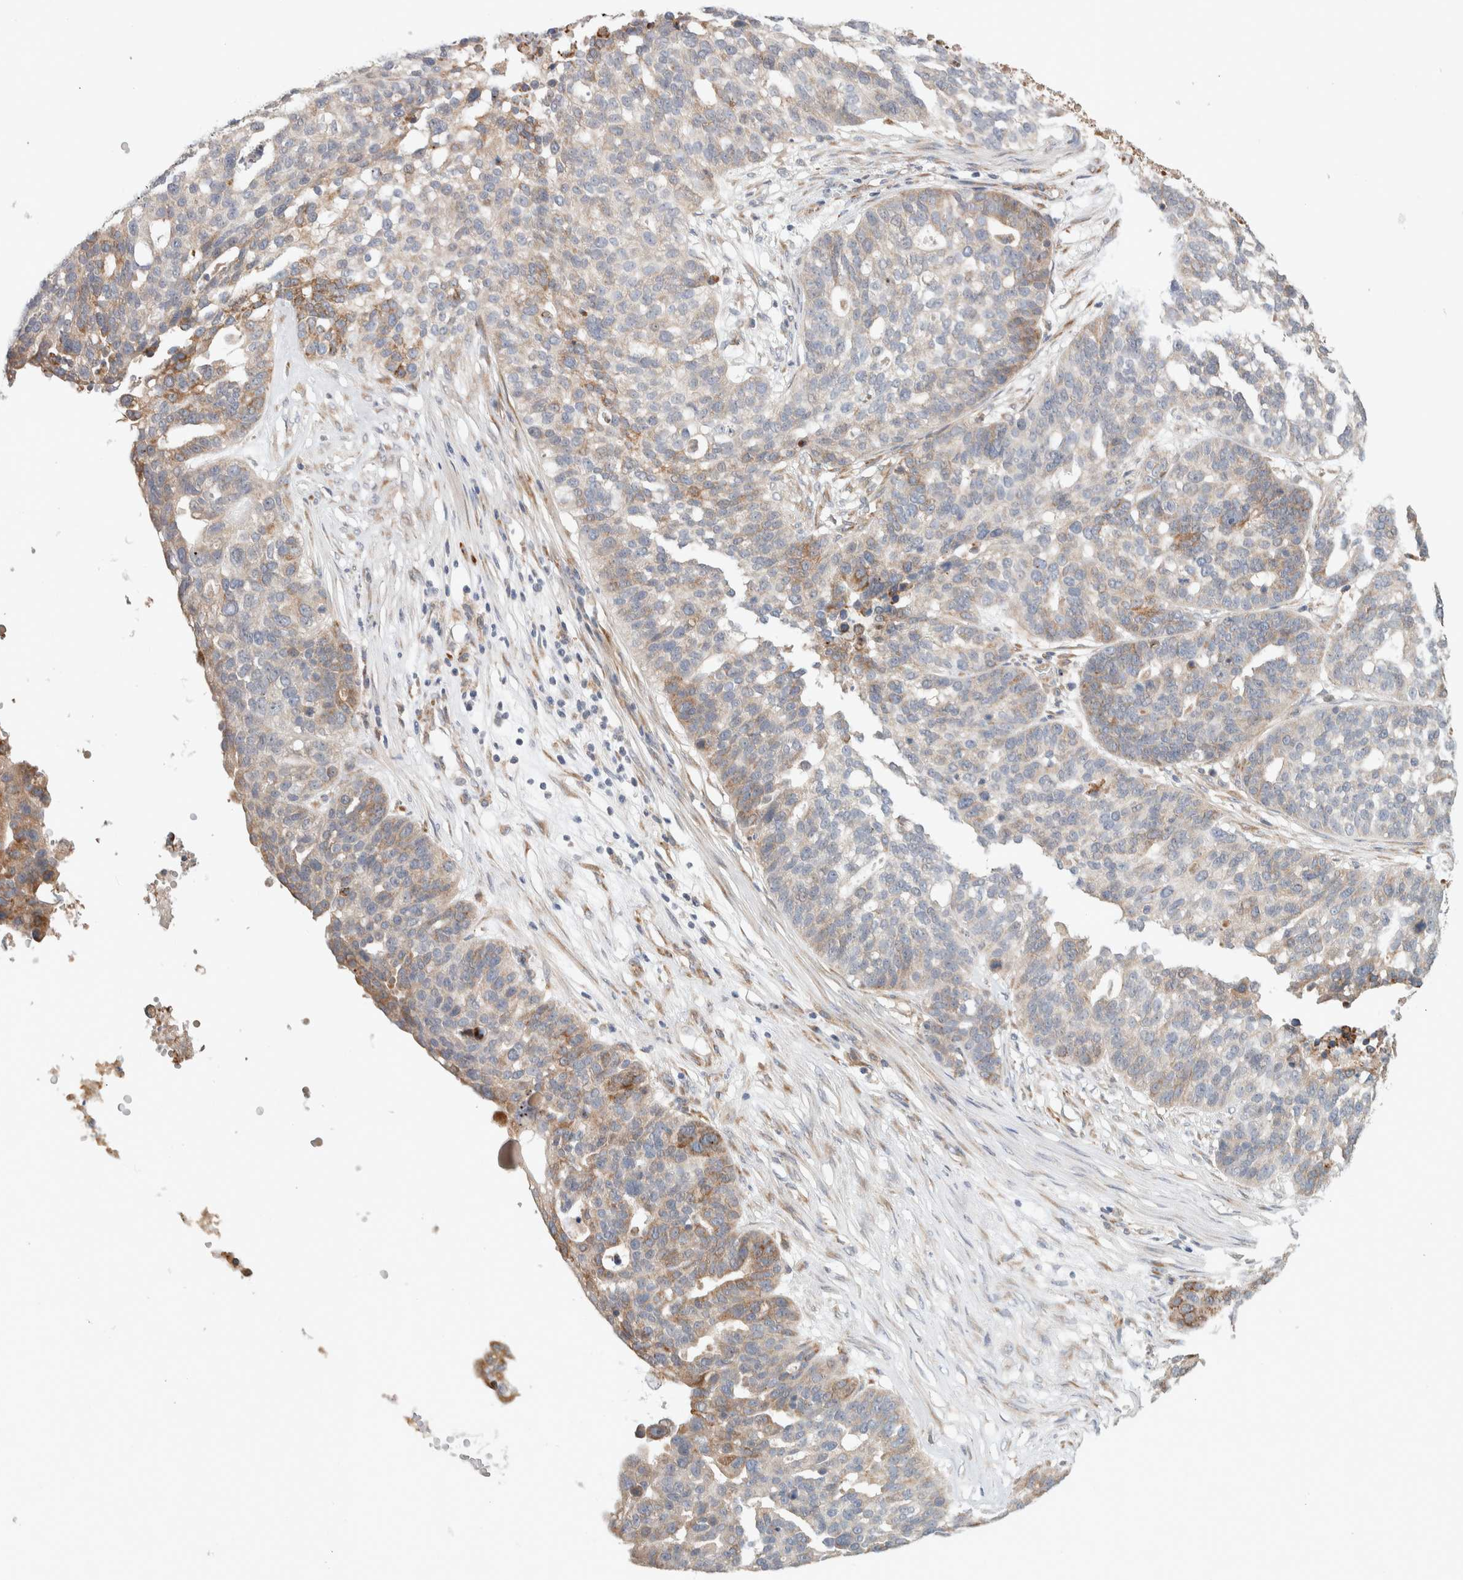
{"staining": {"intensity": "moderate", "quantity": "<25%", "location": "cytoplasmic/membranous"}, "tissue": "ovarian cancer", "cell_type": "Tumor cells", "image_type": "cancer", "snomed": [{"axis": "morphology", "description": "Cystadenocarcinoma, serous, NOS"}, {"axis": "topography", "description": "Ovary"}], "caption": "Immunohistochemistry (IHC) photomicrograph of ovarian serous cystadenocarcinoma stained for a protein (brown), which demonstrates low levels of moderate cytoplasmic/membranous staining in about <25% of tumor cells.", "gene": "ADCY8", "patient": {"sex": "female", "age": 59}}